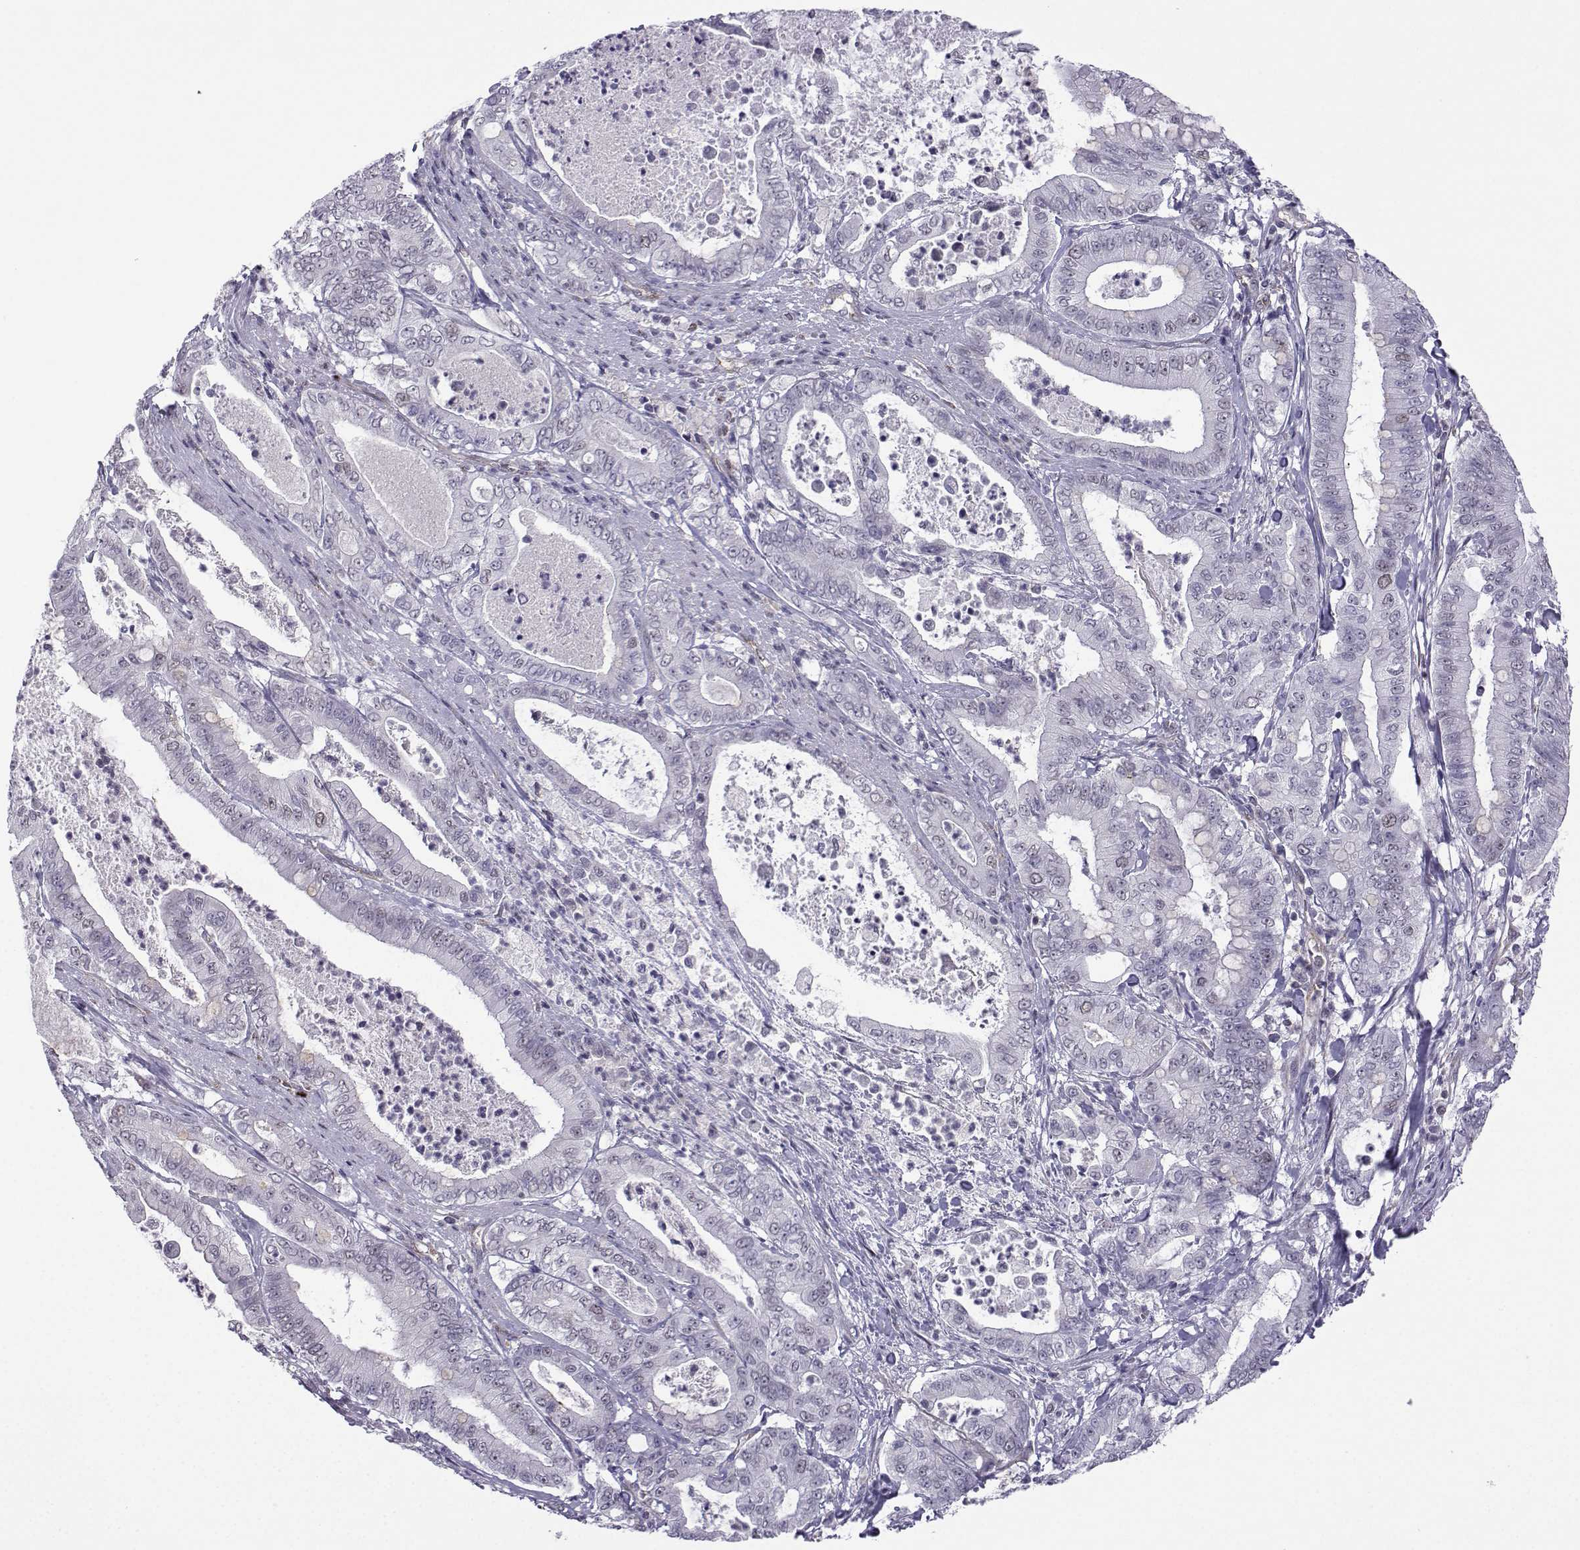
{"staining": {"intensity": "negative", "quantity": "none", "location": "none"}, "tissue": "pancreatic cancer", "cell_type": "Tumor cells", "image_type": "cancer", "snomed": [{"axis": "morphology", "description": "Adenocarcinoma, NOS"}, {"axis": "topography", "description": "Pancreas"}], "caption": "High power microscopy photomicrograph of an immunohistochemistry histopathology image of adenocarcinoma (pancreatic), revealing no significant expression in tumor cells.", "gene": "INCENP", "patient": {"sex": "male", "age": 71}}